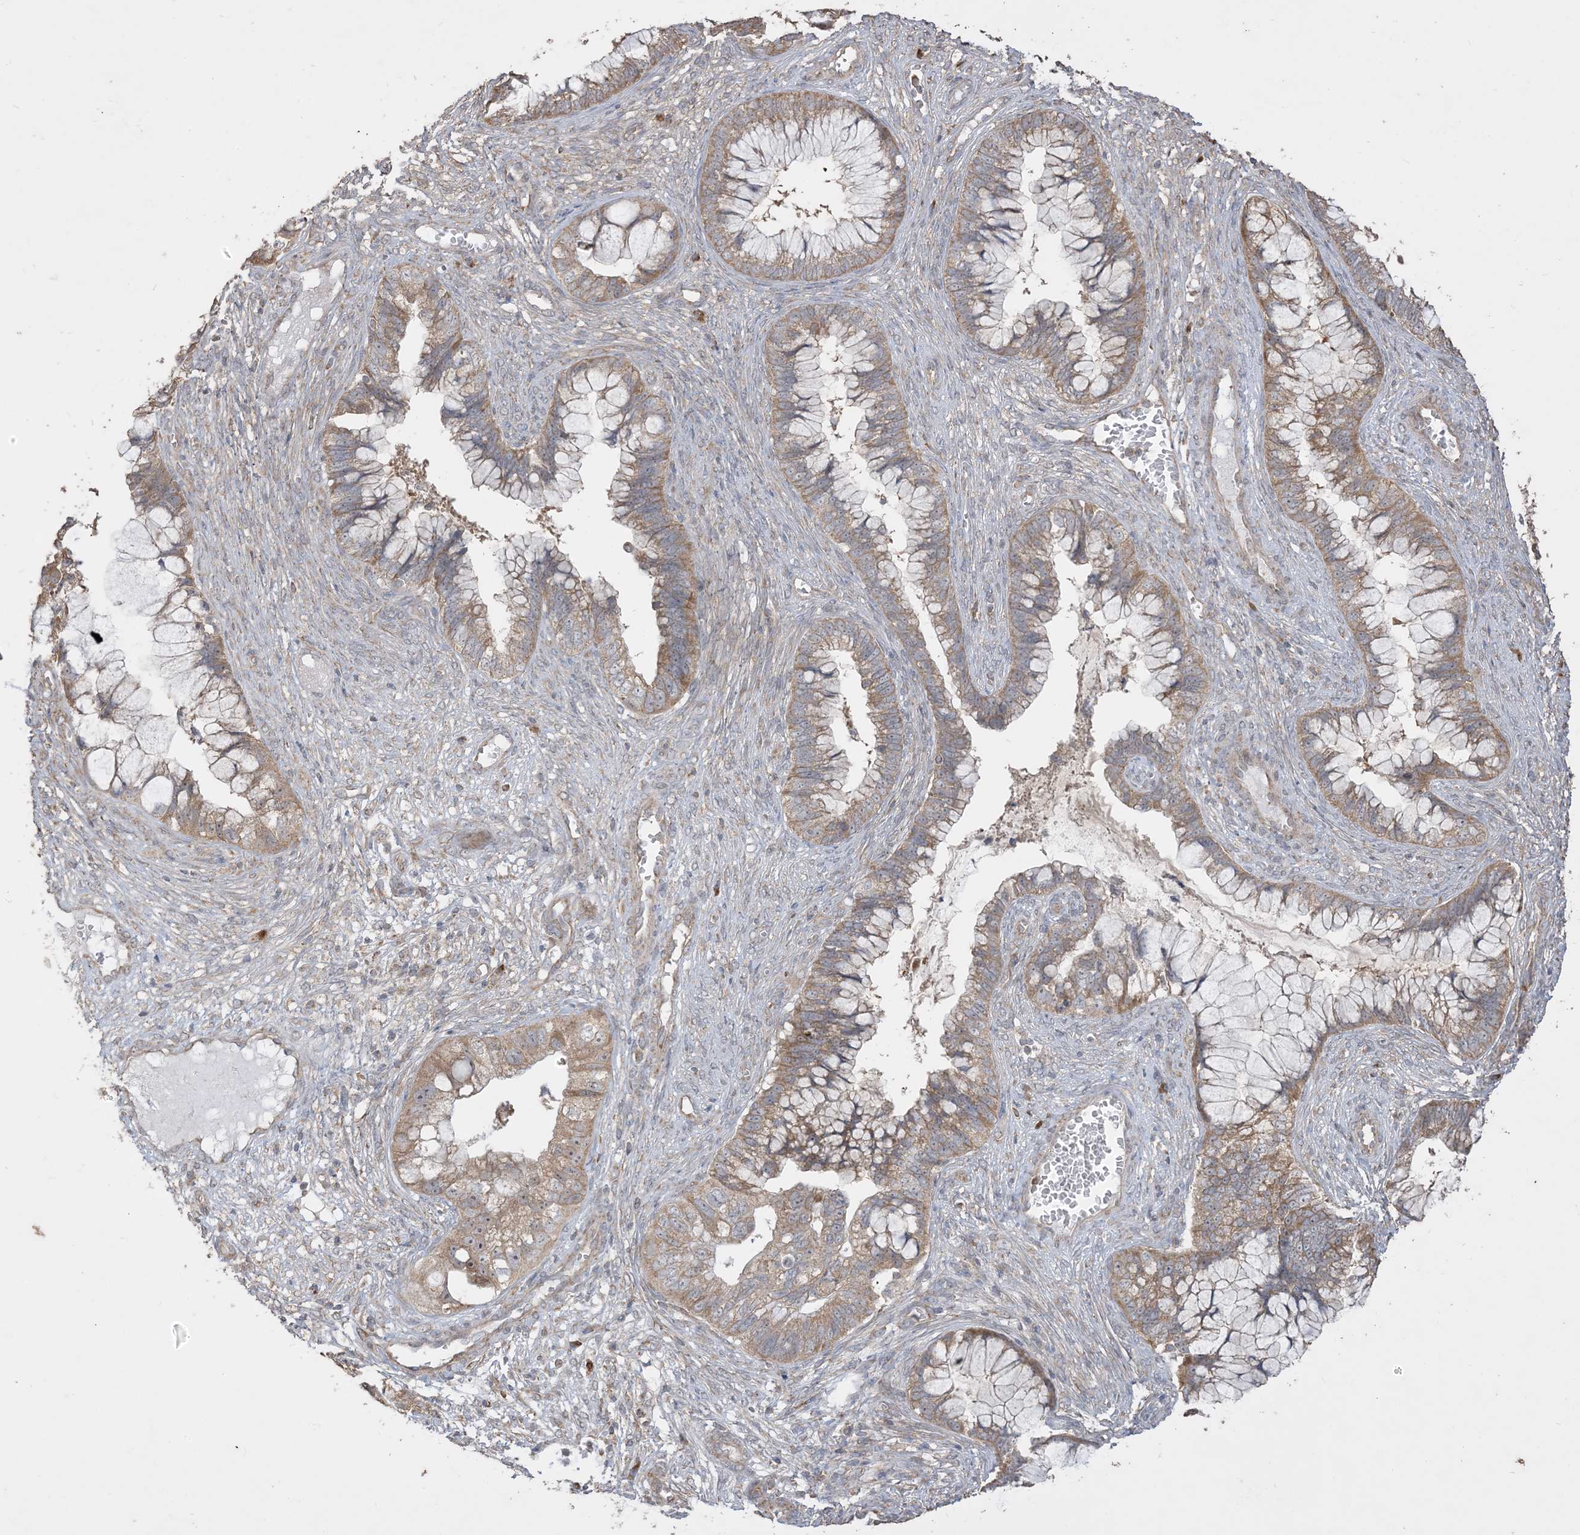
{"staining": {"intensity": "moderate", "quantity": ">75%", "location": "cytoplasmic/membranous"}, "tissue": "cervical cancer", "cell_type": "Tumor cells", "image_type": "cancer", "snomed": [{"axis": "morphology", "description": "Adenocarcinoma, NOS"}, {"axis": "topography", "description": "Cervix"}], "caption": "There is medium levels of moderate cytoplasmic/membranous positivity in tumor cells of cervical adenocarcinoma, as demonstrated by immunohistochemical staining (brown color).", "gene": "SIRT3", "patient": {"sex": "female", "age": 44}}